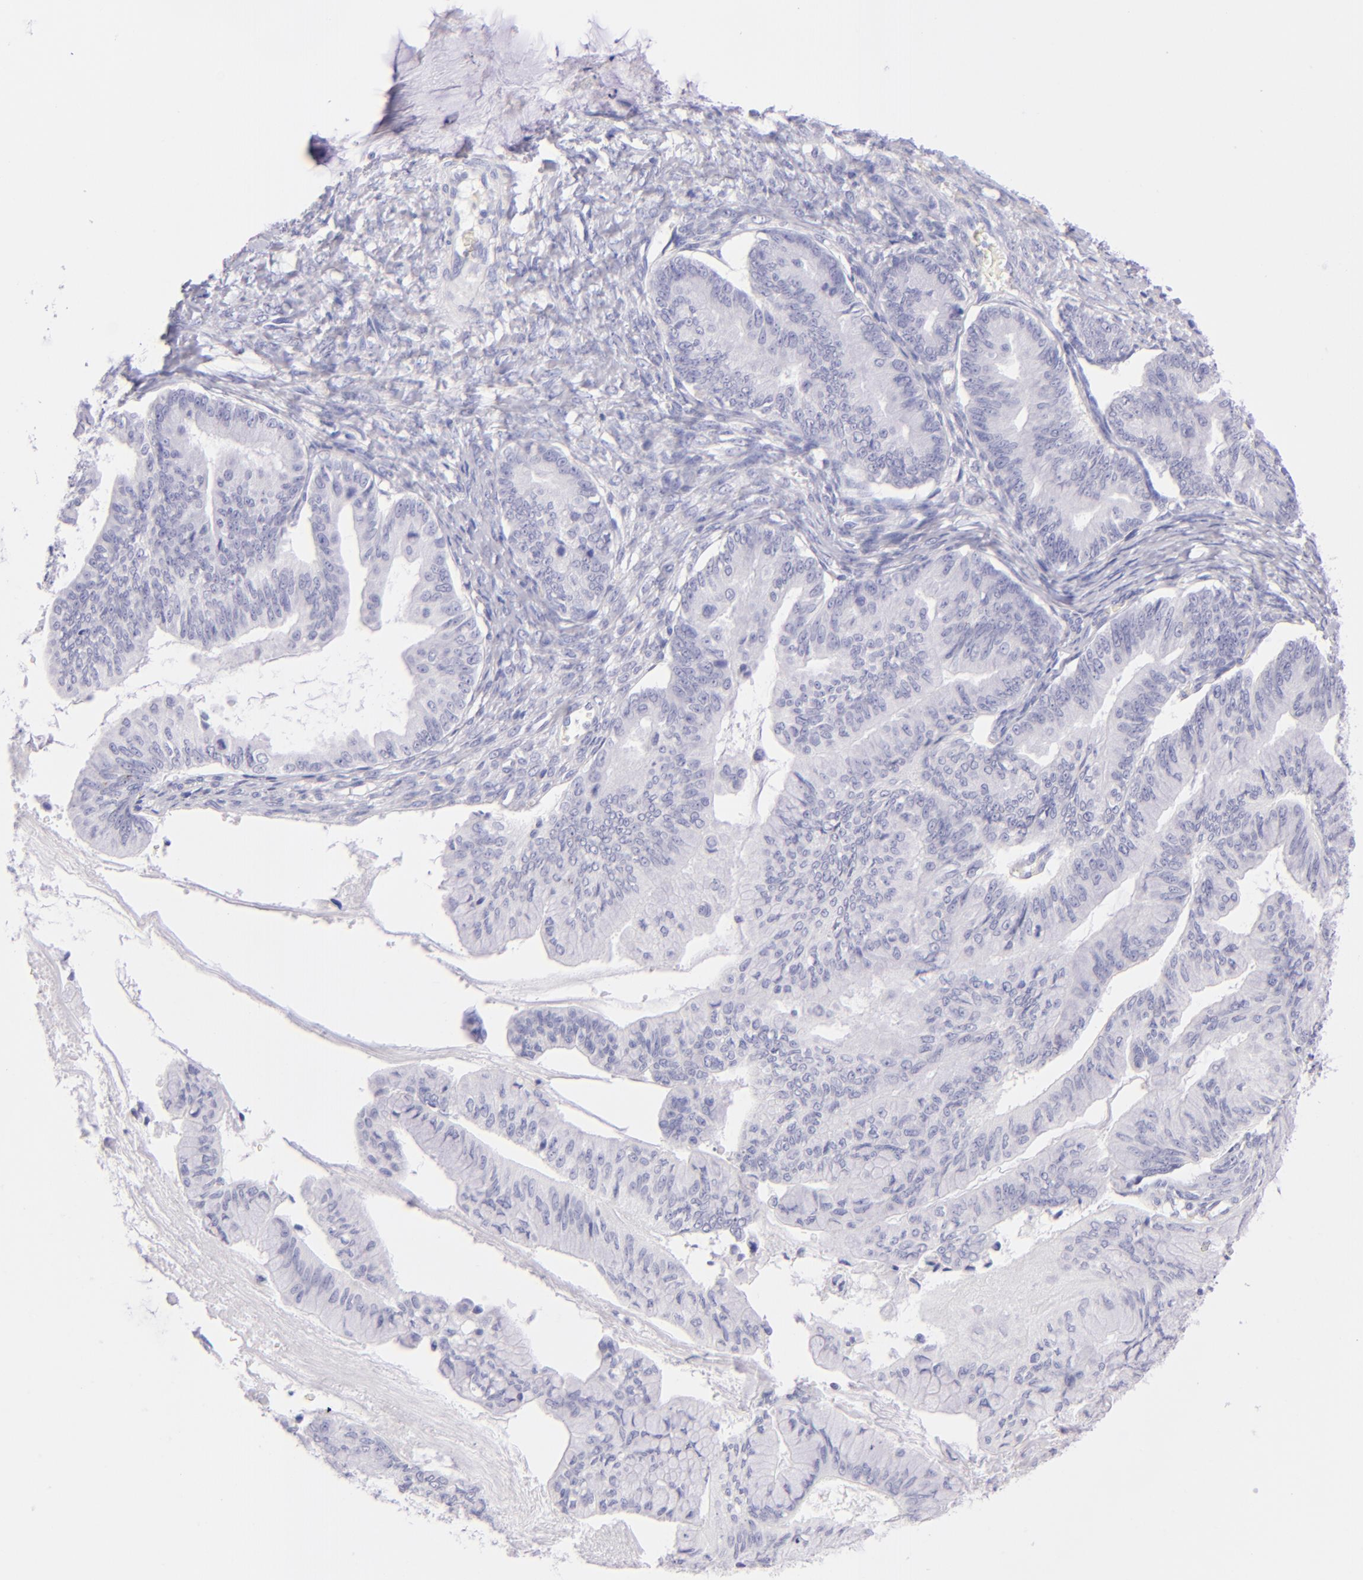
{"staining": {"intensity": "negative", "quantity": "none", "location": "none"}, "tissue": "ovarian cancer", "cell_type": "Tumor cells", "image_type": "cancer", "snomed": [{"axis": "morphology", "description": "Cystadenocarcinoma, mucinous, NOS"}, {"axis": "topography", "description": "Ovary"}], "caption": "Immunohistochemistry of ovarian cancer exhibits no staining in tumor cells.", "gene": "SDC1", "patient": {"sex": "female", "age": 36}}